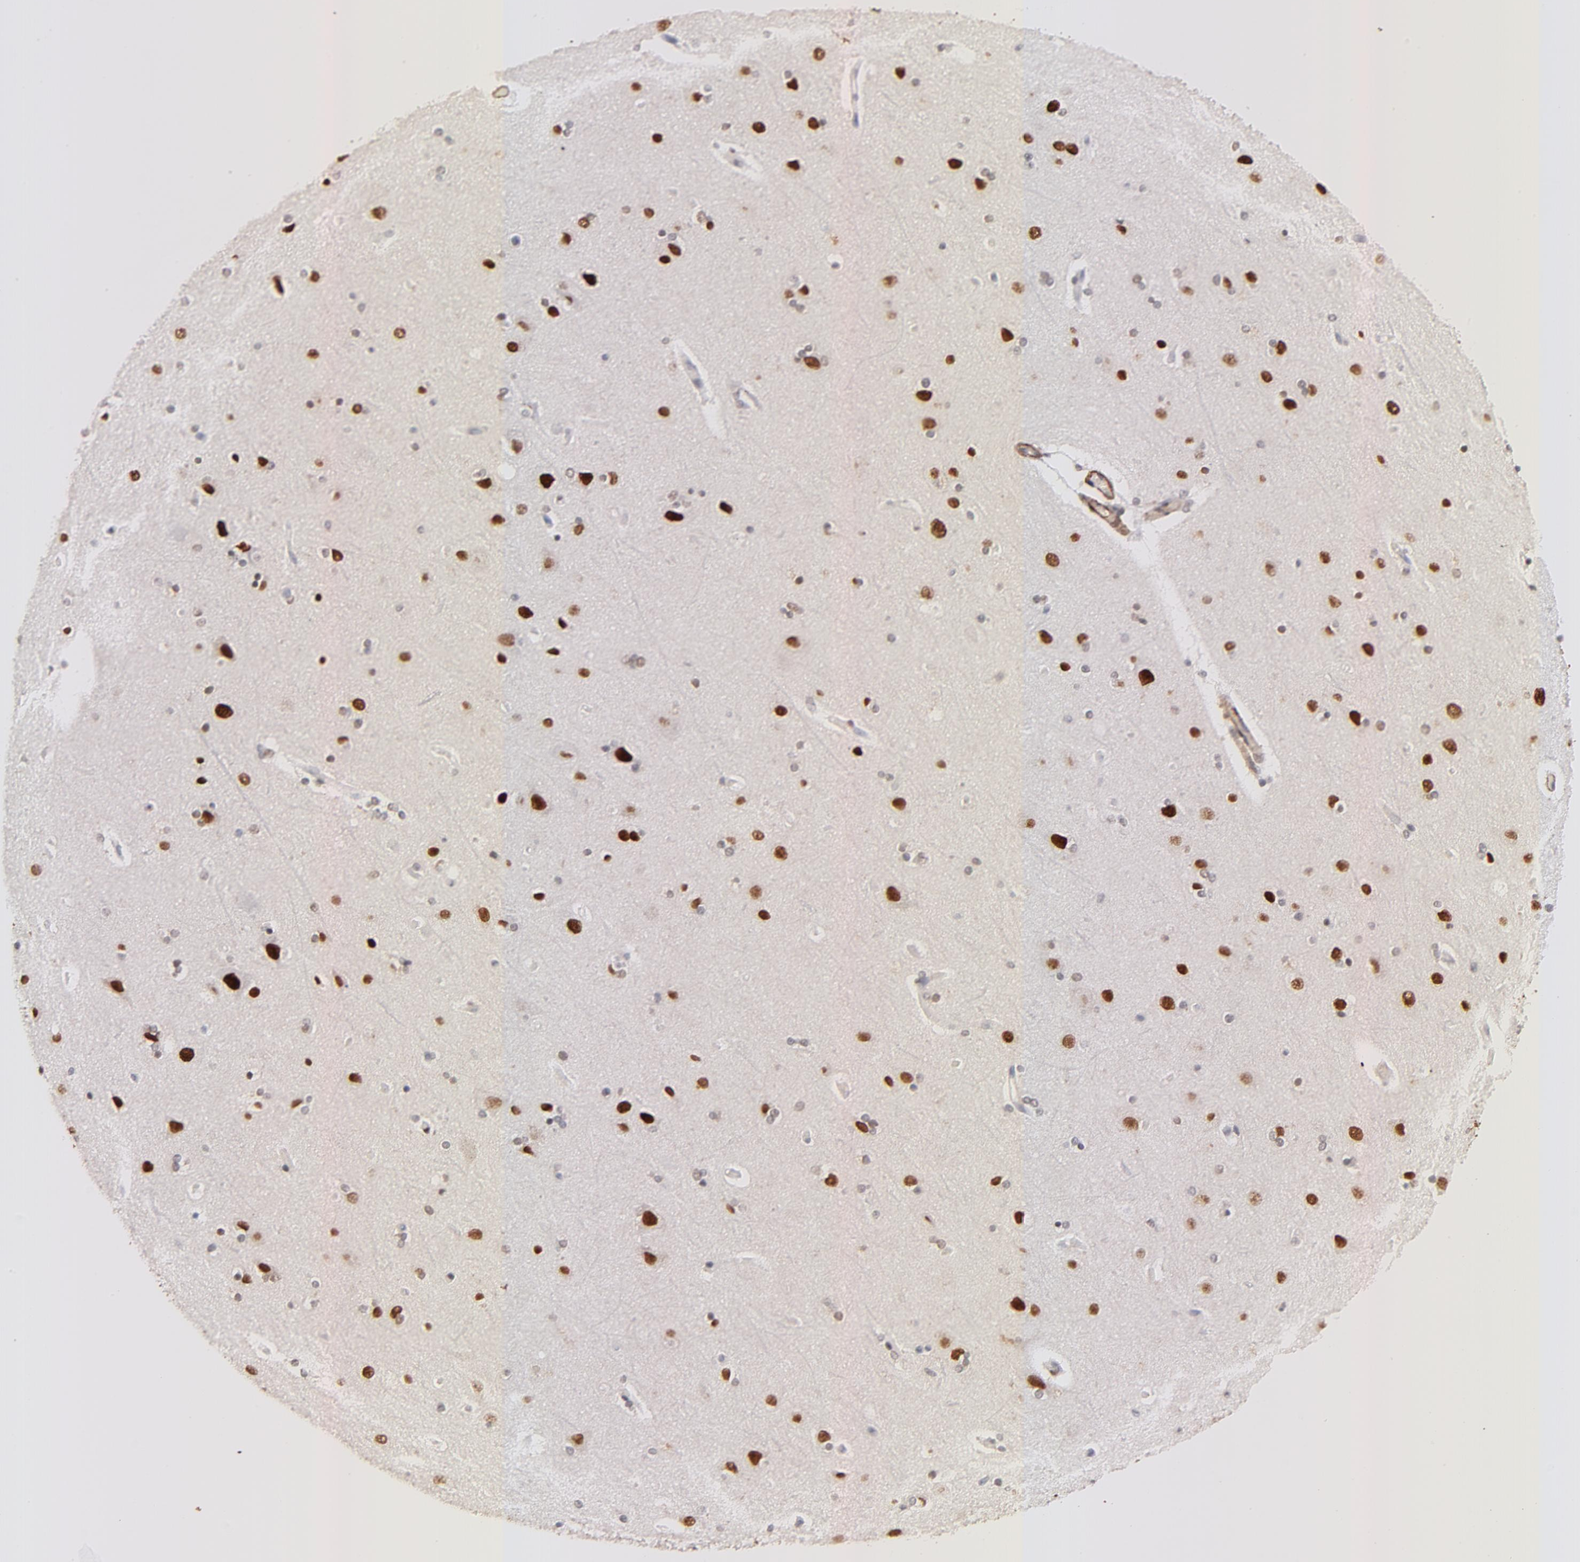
{"staining": {"intensity": "negative", "quantity": "none", "location": "none"}, "tissue": "cerebral cortex", "cell_type": "Endothelial cells", "image_type": "normal", "snomed": [{"axis": "morphology", "description": "Normal tissue, NOS"}, {"axis": "topography", "description": "Cerebral cortex"}], "caption": "Endothelial cells are negative for protein expression in unremarkable human cerebral cortex. (DAB (3,3'-diaminobenzidine) immunohistochemistry visualized using brightfield microscopy, high magnification).", "gene": "ZFP92", "patient": {"sex": "female", "age": 54}}